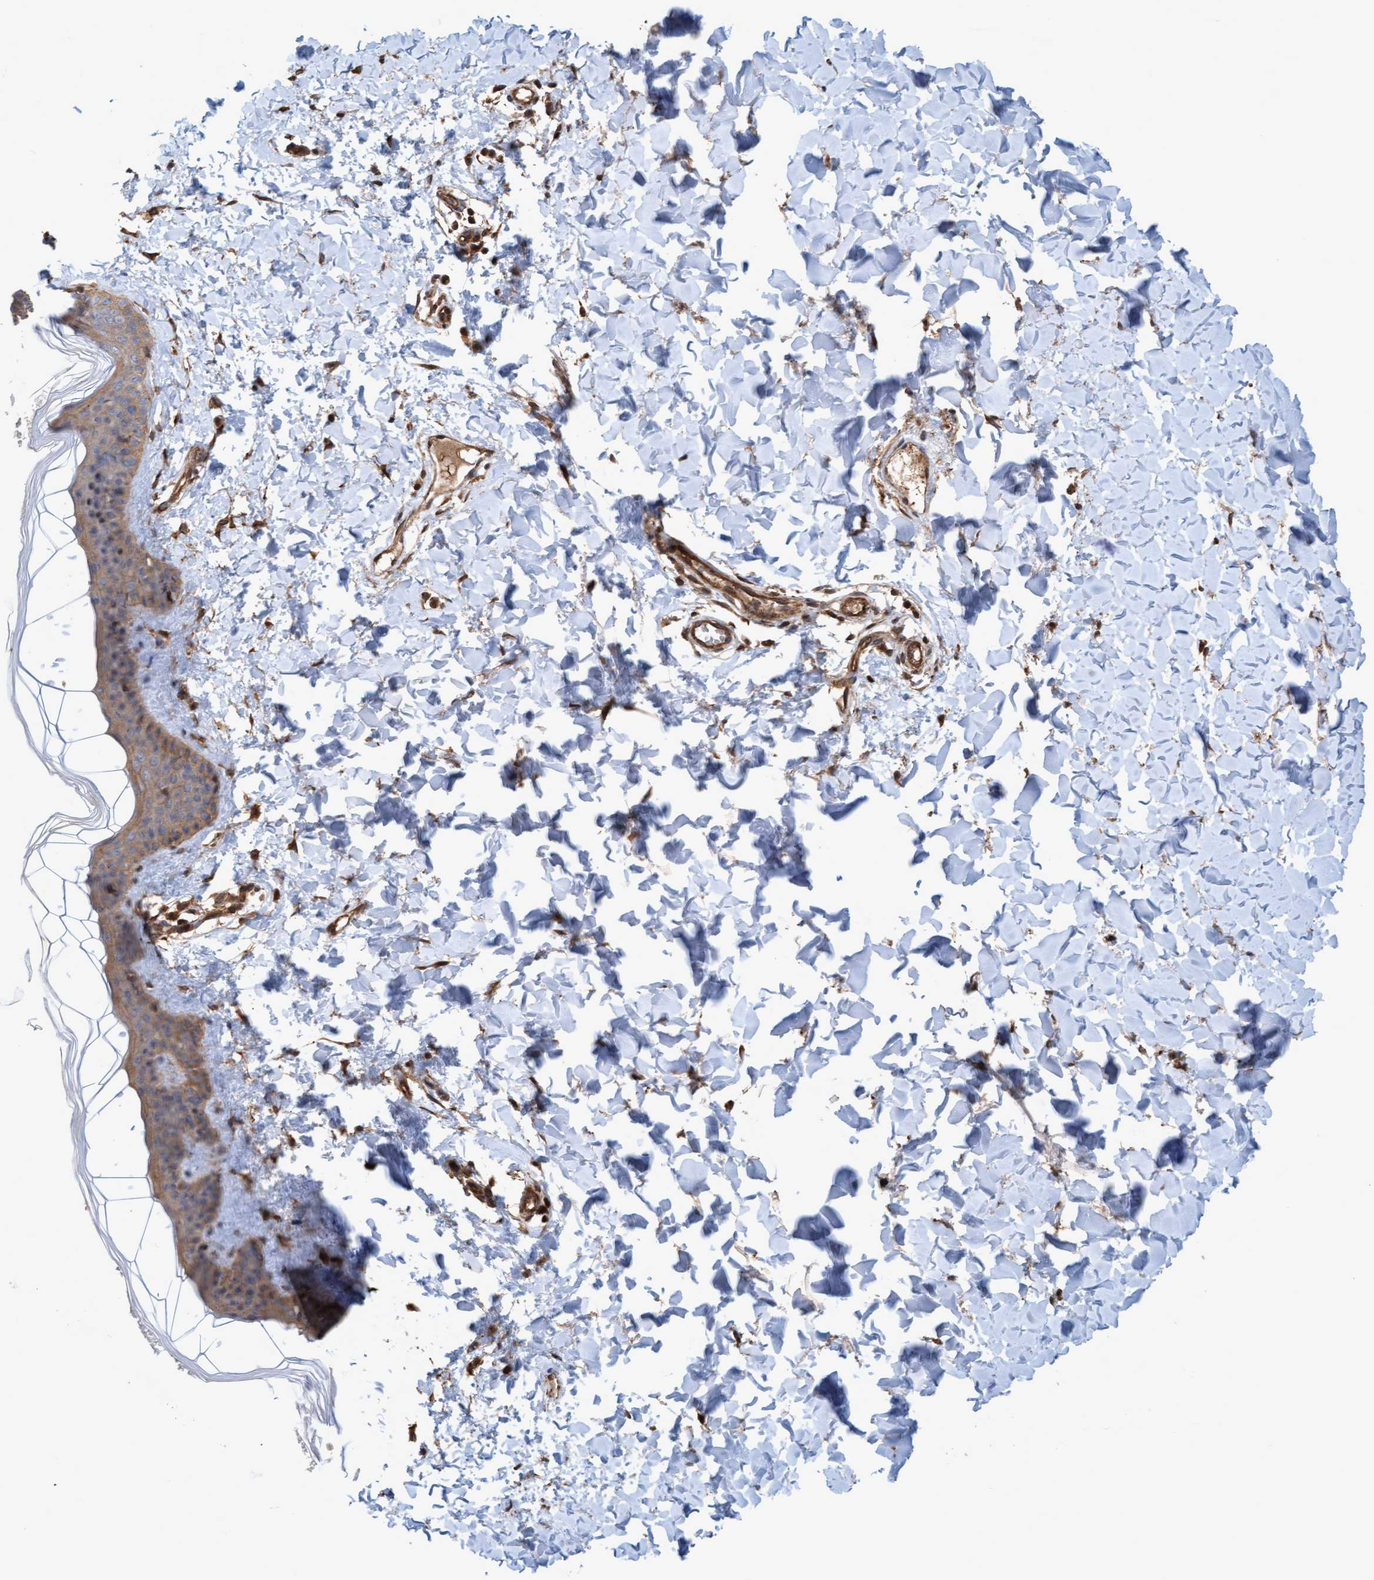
{"staining": {"intensity": "moderate", "quantity": ">75%", "location": "cytoplasmic/membranous"}, "tissue": "skin", "cell_type": "Fibroblasts", "image_type": "normal", "snomed": [{"axis": "morphology", "description": "Normal tissue, NOS"}, {"axis": "topography", "description": "Skin"}], "caption": "Skin stained for a protein demonstrates moderate cytoplasmic/membranous positivity in fibroblasts. (brown staining indicates protein expression, while blue staining denotes nuclei).", "gene": "ERAL1", "patient": {"sex": "female", "age": 17}}